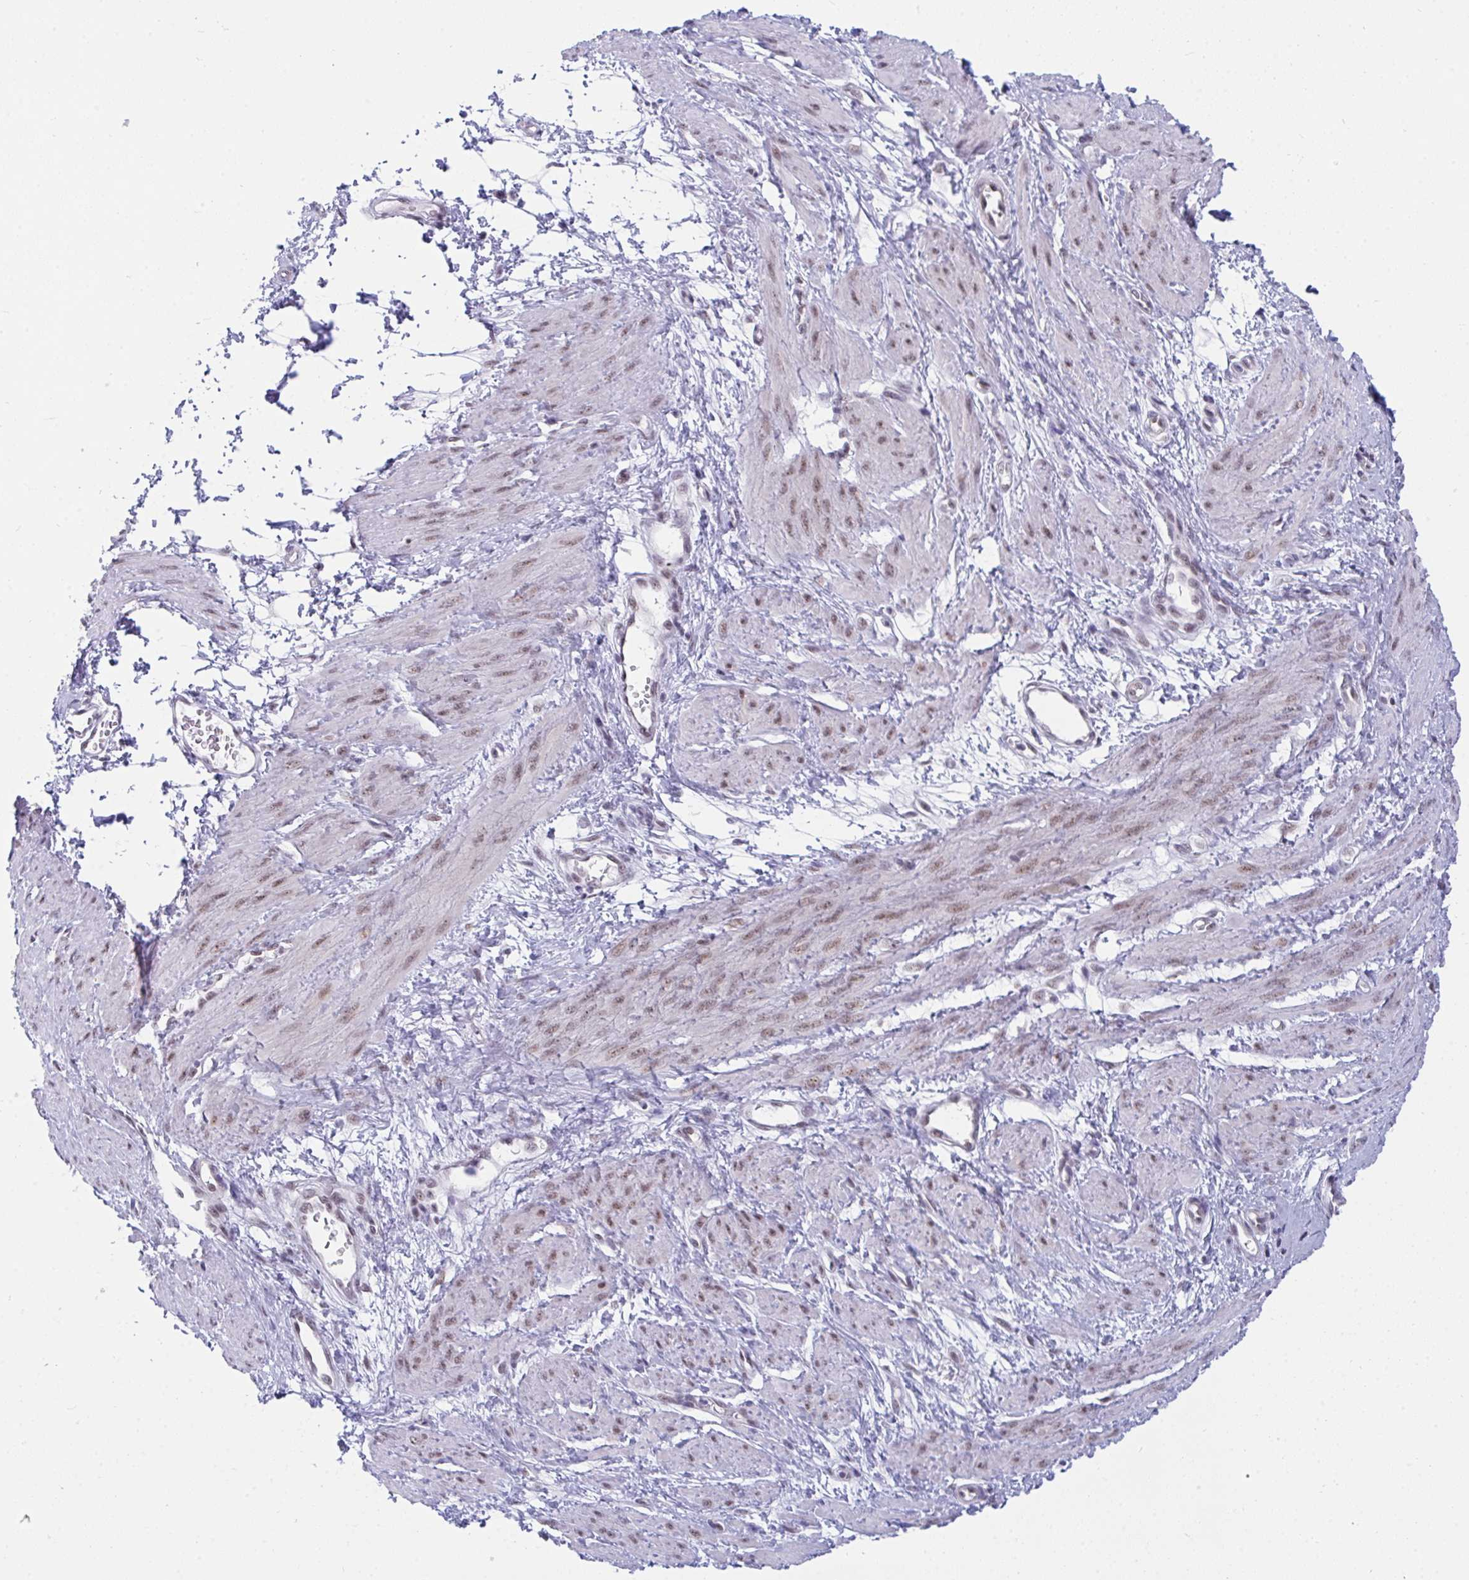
{"staining": {"intensity": "weak", "quantity": "25%-75%", "location": "nuclear"}, "tissue": "smooth muscle", "cell_type": "Smooth muscle cells", "image_type": "normal", "snomed": [{"axis": "morphology", "description": "Normal tissue, NOS"}, {"axis": "topography", "description": "Smooth muscle"}, {"axis": "topography", "description": "Uterus"}], "caption": "This histopathology image reveals normal smooth muscle stained with IHC to label a protein in brown. The nuclear of smooth muscle cells show weak positivity for the protein. Nuclei are counter-stained blue.", "gene": "PRR14", "patient": {"sex": "female", "age": 39}}